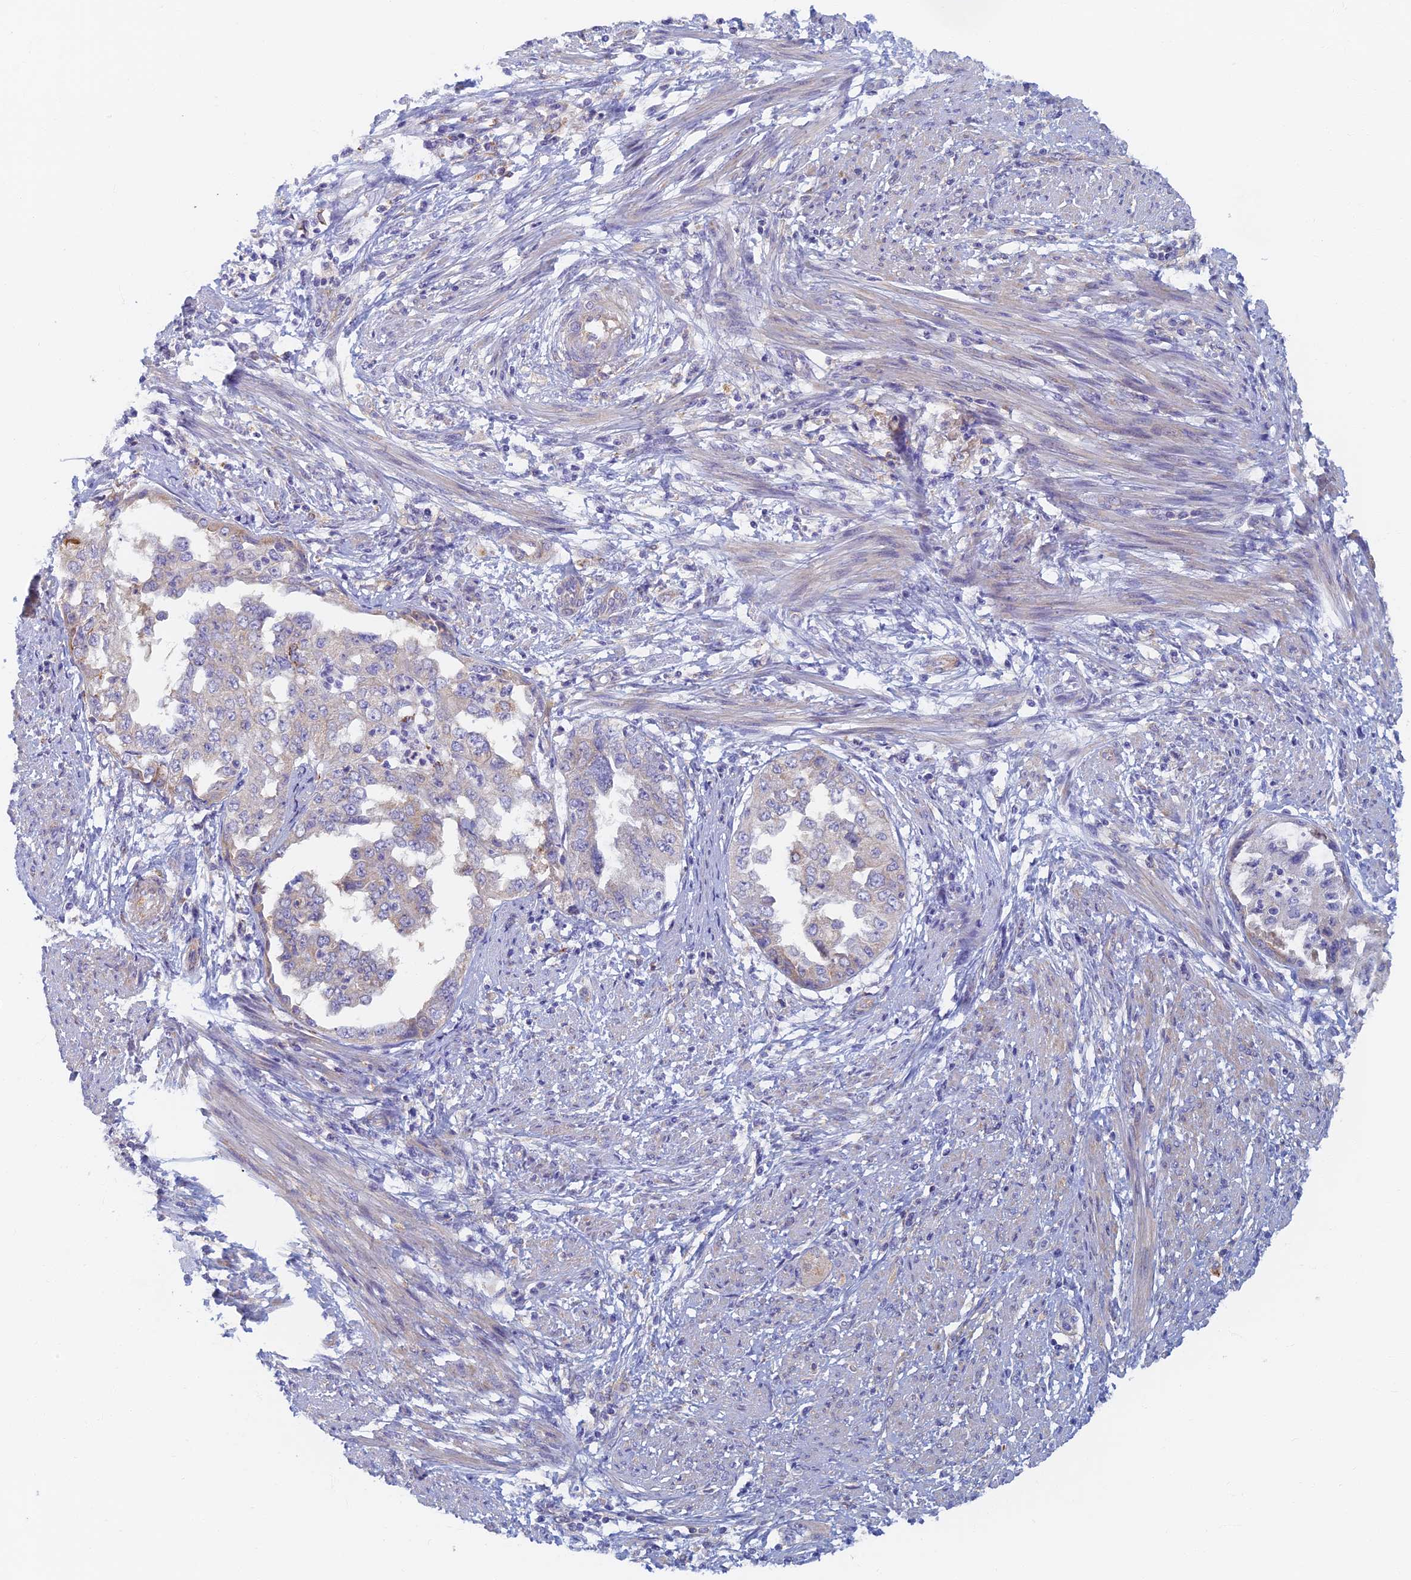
{"staining": {"intensity": "negative", "quantity": "none", "location": "none"}, "tissue": "endometrial cancer", "cell_type": "Tumor cells", "image_type": "cancer", "snomed": [{"axis": "morphology", "description": "Adenocarcinoma, NOS"}, {"axis": "topography", "description": "Endometrium"}], "caption": "Immunohistochemical staining of endometrial cancer shows no significant expression in tumor cells.", "gene": "TMEM44", "patient": {"sex": "female", "age": 85}}